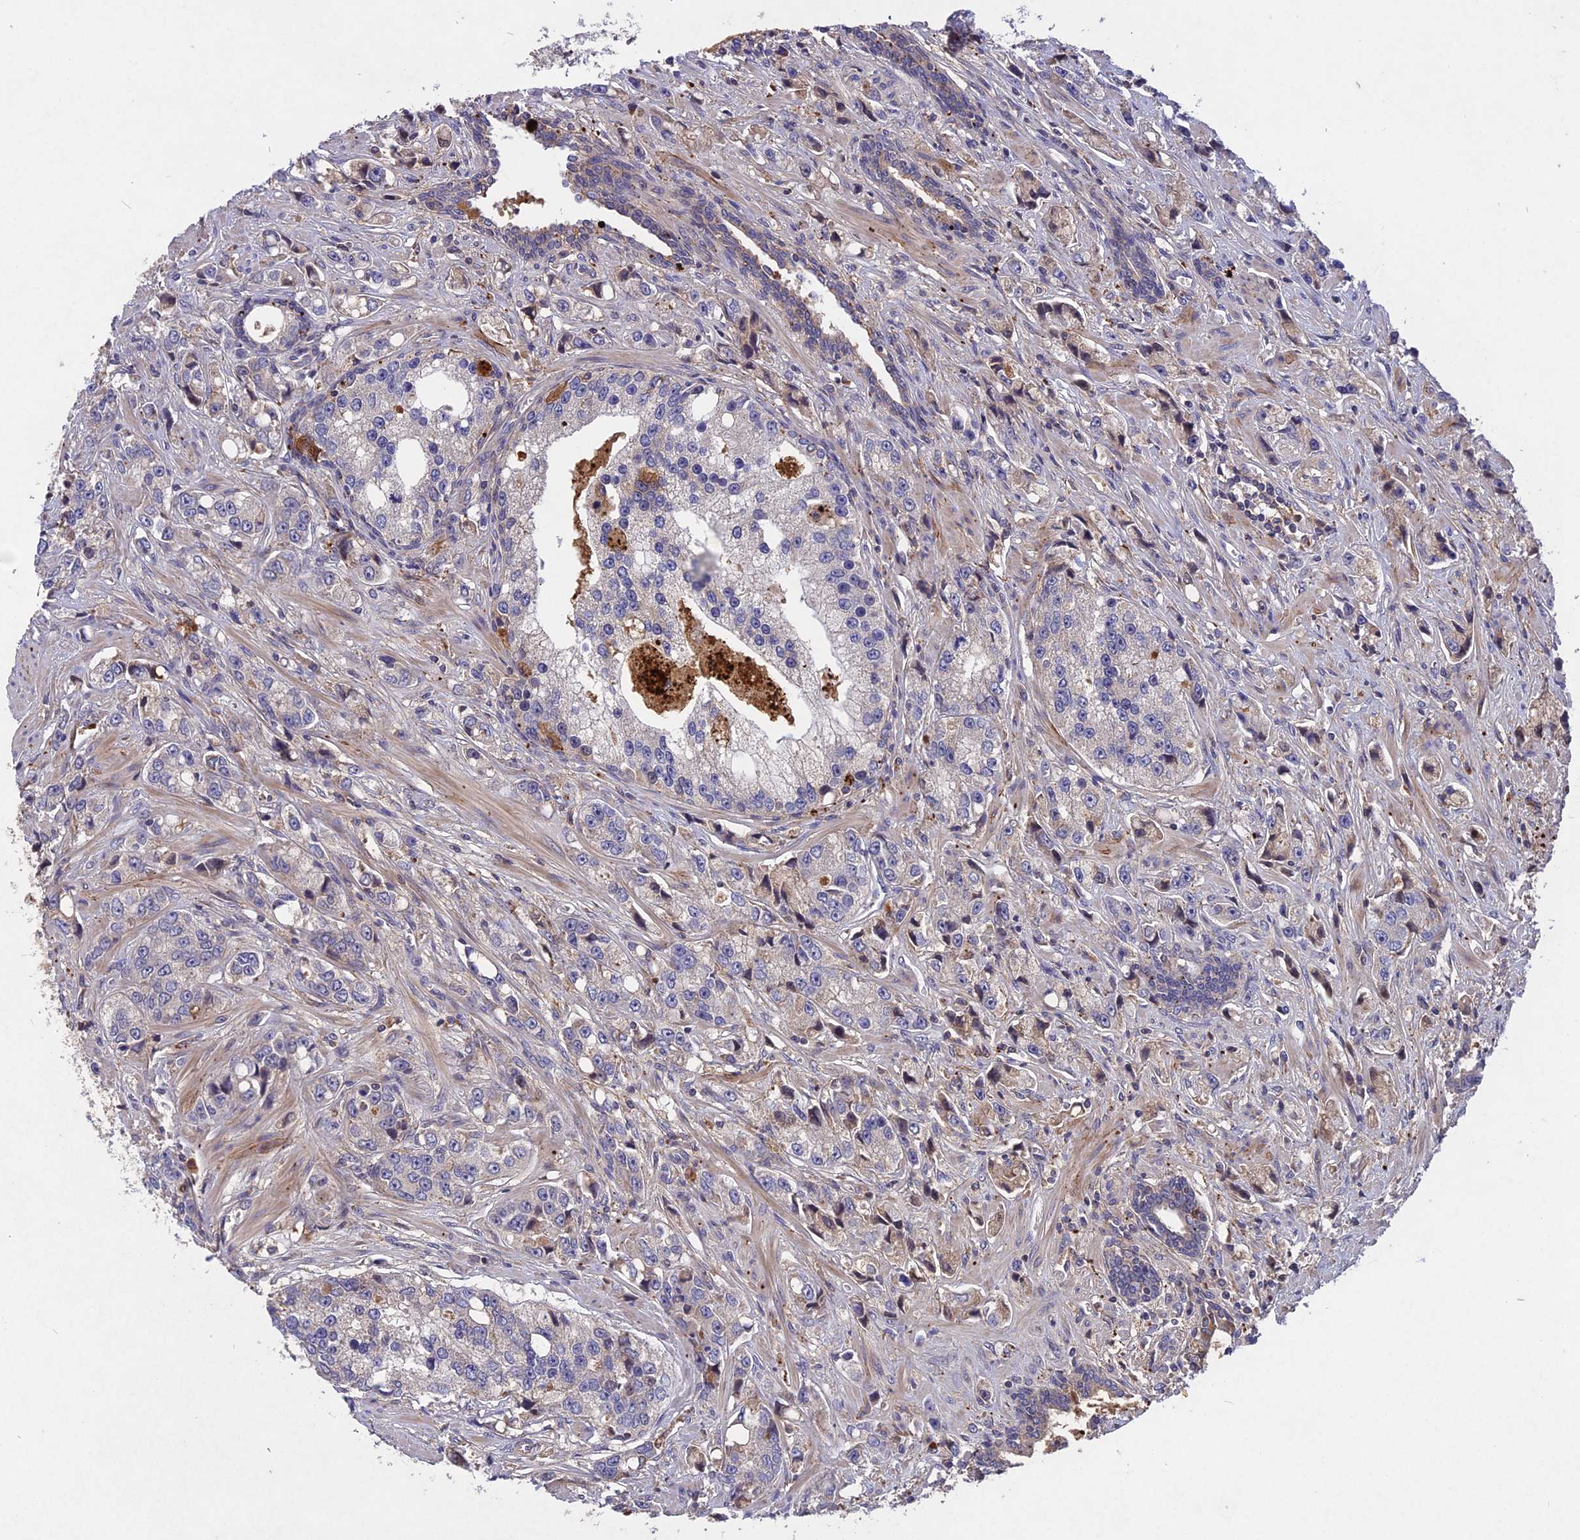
{"staining": {"intensity": "negative", "quantity": "none", "location": "none"}, "tissue": "prostate cancer", "cell_type": "Tumor cells", "image_type": "cancer", "snomed": [{"axis": "morphology", "description": "Adenocarcinoma, High grade"}, {"axis": "topography", "description": "Prostate"}], "caption": "Photomicrograph shows no significant protein positivity in tumor cells of prostate cancer.", "gene": "ADO", "patient": {"sex": "male", "age": 74}}